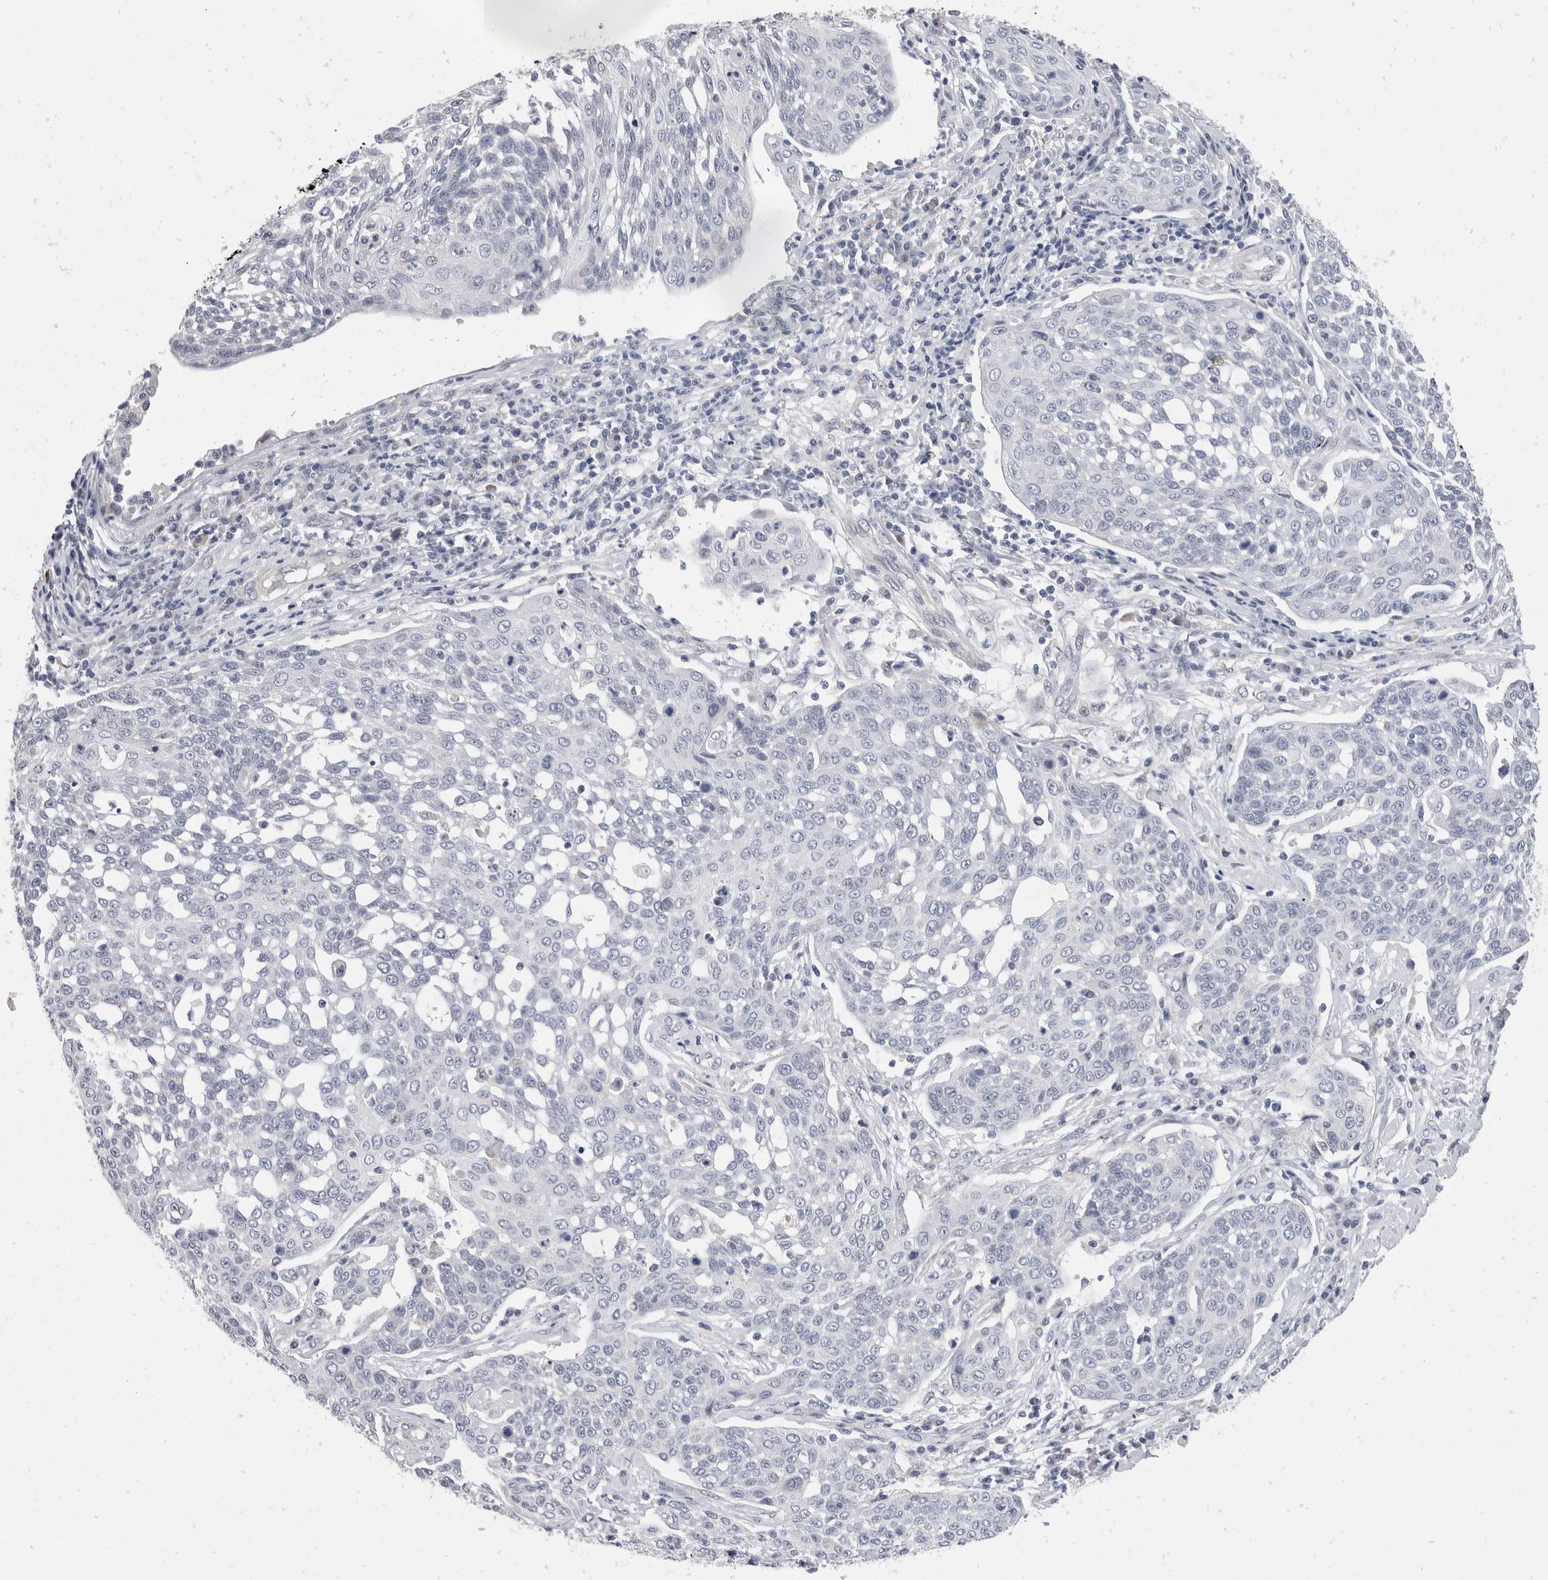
{"staining": {"intensity": "negative", "quantity": "none", "location": "none"}, "tissue": "cervical cancer", "cell_type": "Tumor cells", "image_type": "cancer", "snomed": [{"axis": "morphology", "description": "Squamous cell carcinoma, NOS"}, {"axis": "topography", "description": "Cervix"}], "caption": "Human cervical cancer stained for a protein using IHC displays no staining in tumor cells.", "gene": "CATSPERD", "patient": {"sex": "female", "age": 34}}